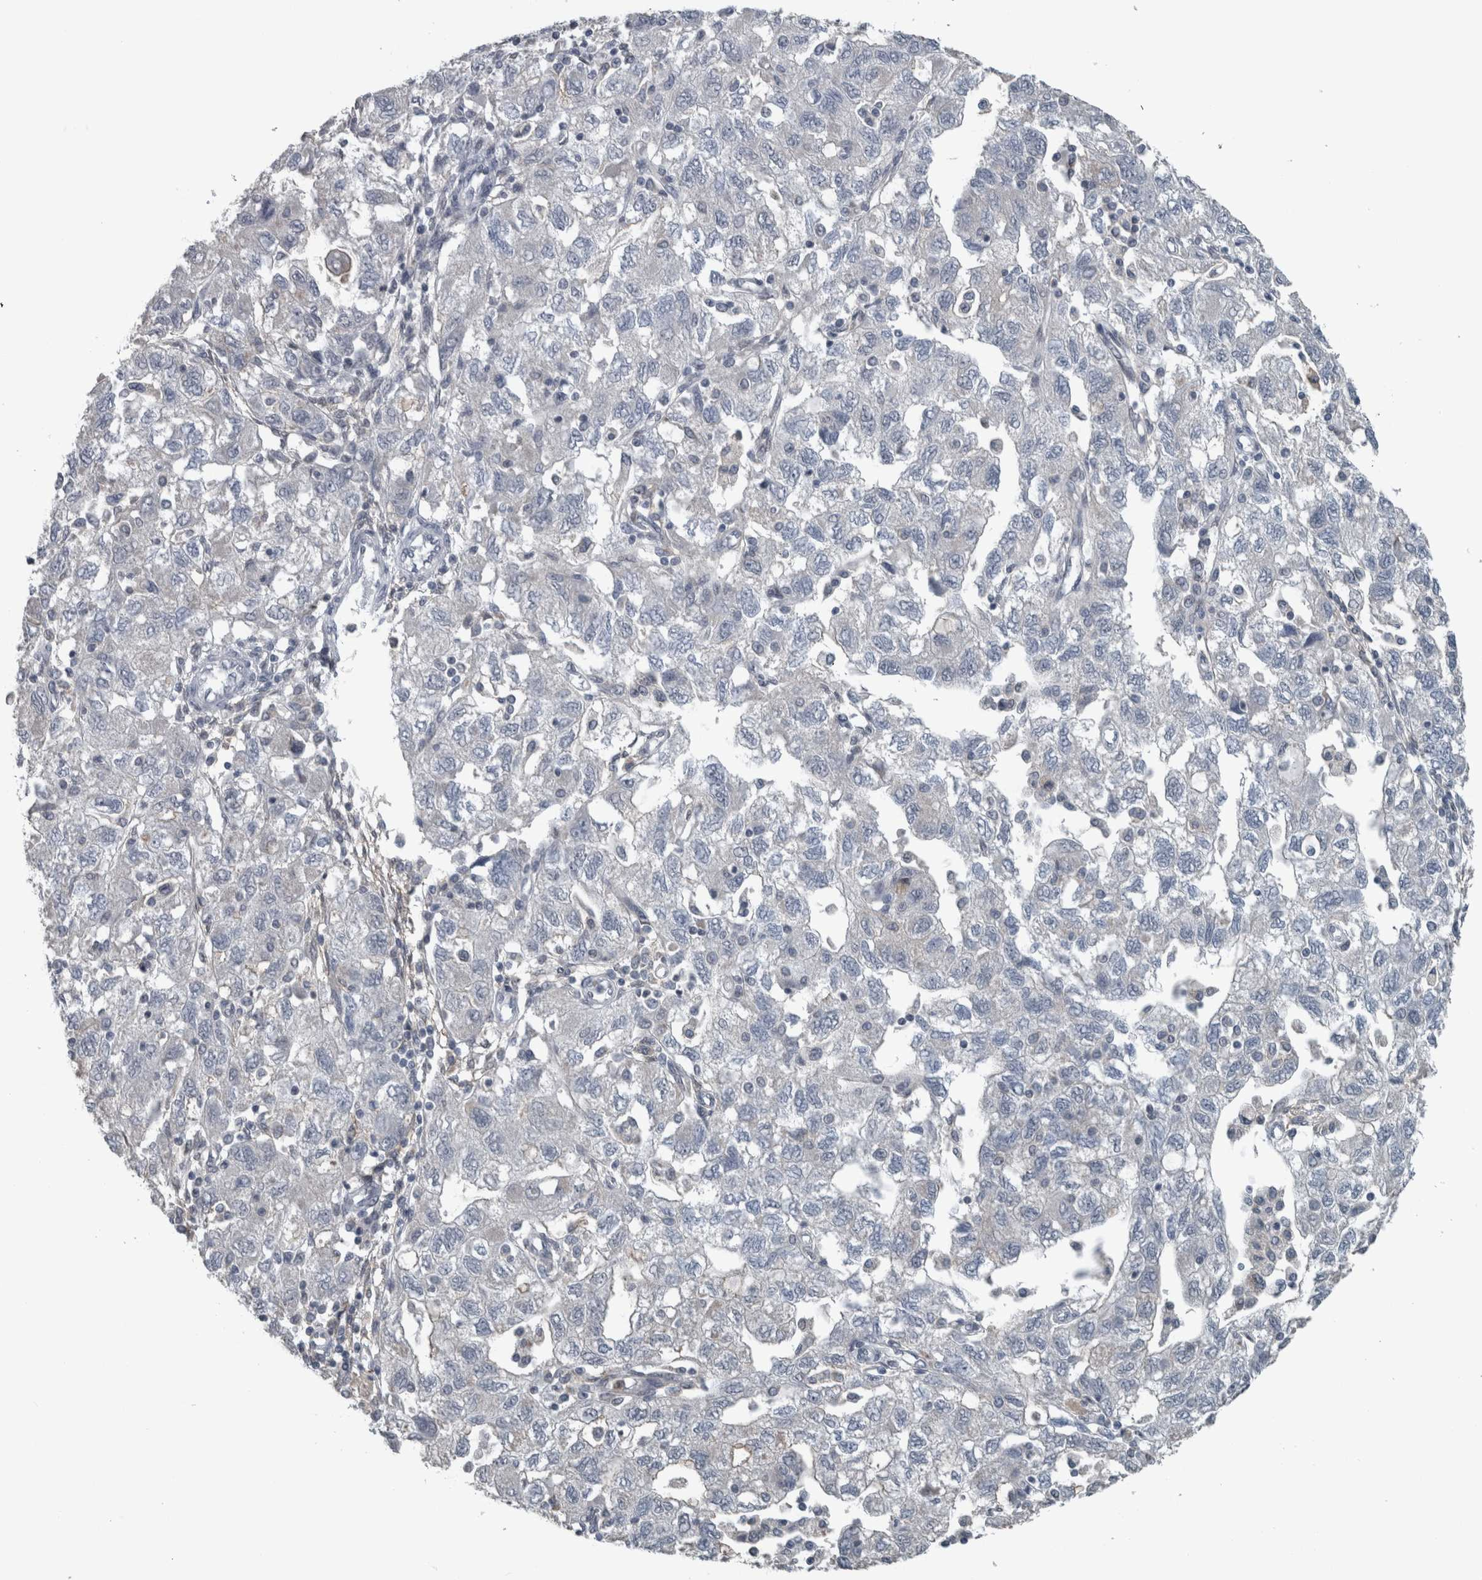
{"staining": {"intensity": "moderate", "quantity": "<25%", "location": "cytoplasmic/membranous"}, "tissue": "ovarian cancer", "cell_type": "Tumor cells", "image_type": "cancer", "snomed": [{"axis": "morphology", "description": "Carcinoma, NOS"}, {"axis": "morphology", "description": "Cystadenocarcinoma, serous, NOS"}, {"axis": "topography", "description": "Ovary"}], "caption": "This image demonstrates immunohistochemistry (IHC) staining of human ovarian cancer (serous cystadenocarcinoma), with low moderate cytoplasmic/membranous positivity in about <25% of tumor cells.", "gene": "ACSF2", "patient": {"sex": "female", "age": 69}}